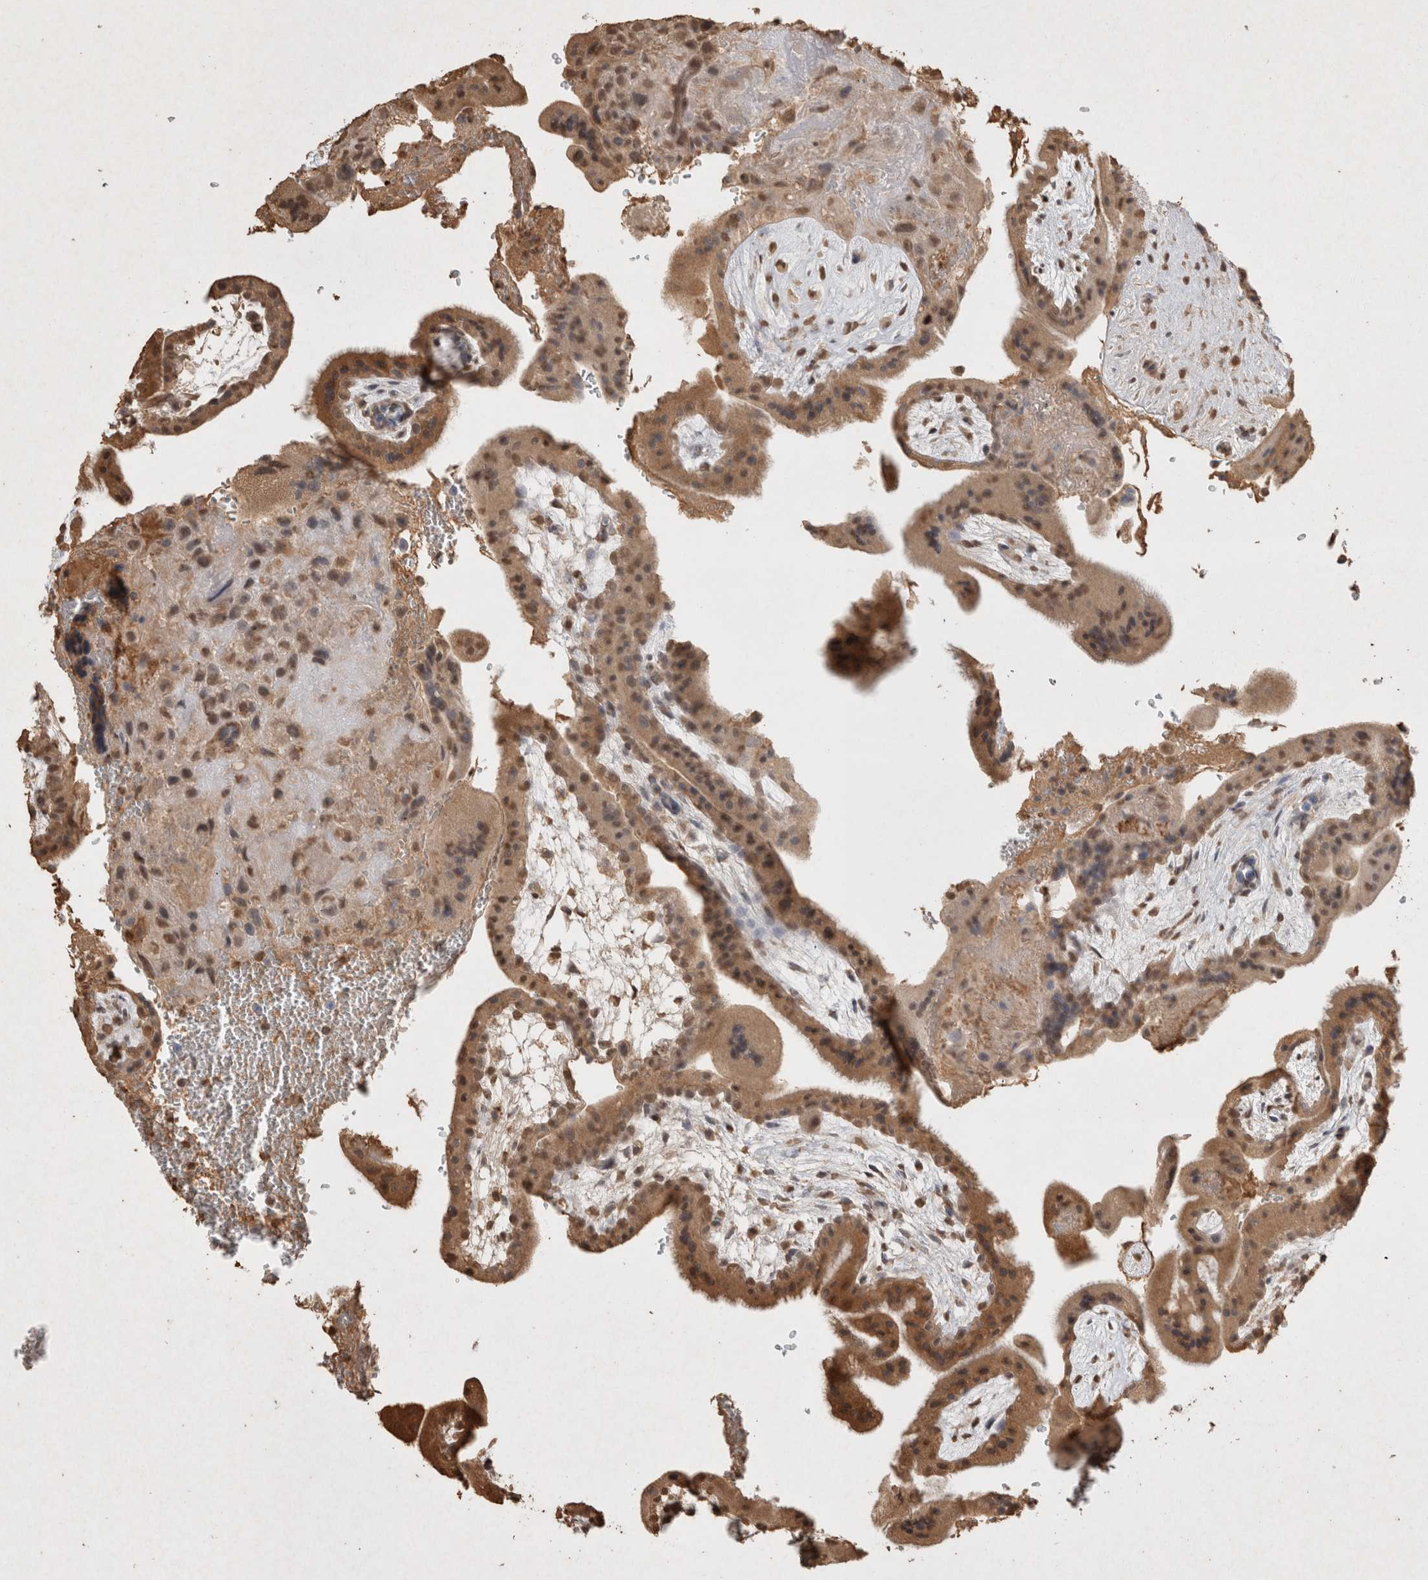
{"staining": {"intensity": "strong", "quantity": "25%-75%", "location": "cytoplasmic/membranous,nuclear"}, "tissue": "placenta", "cell_type": "Decidual cells", "image_type": "normal", "snomed": [{"axis": "morphology", "description": "Normal tissue, NOS"}, {"axis": "topography", "description": "Placenta"}], "caption": "This micrograph demonstrates IHC staining of unremarkable placenta, with high strong cytoplasmic/membranous,nuclear positivity in about 25%-75% of decidual cells.", "gene": "MLX", "patient": {"sex": "female", "age": 35}}